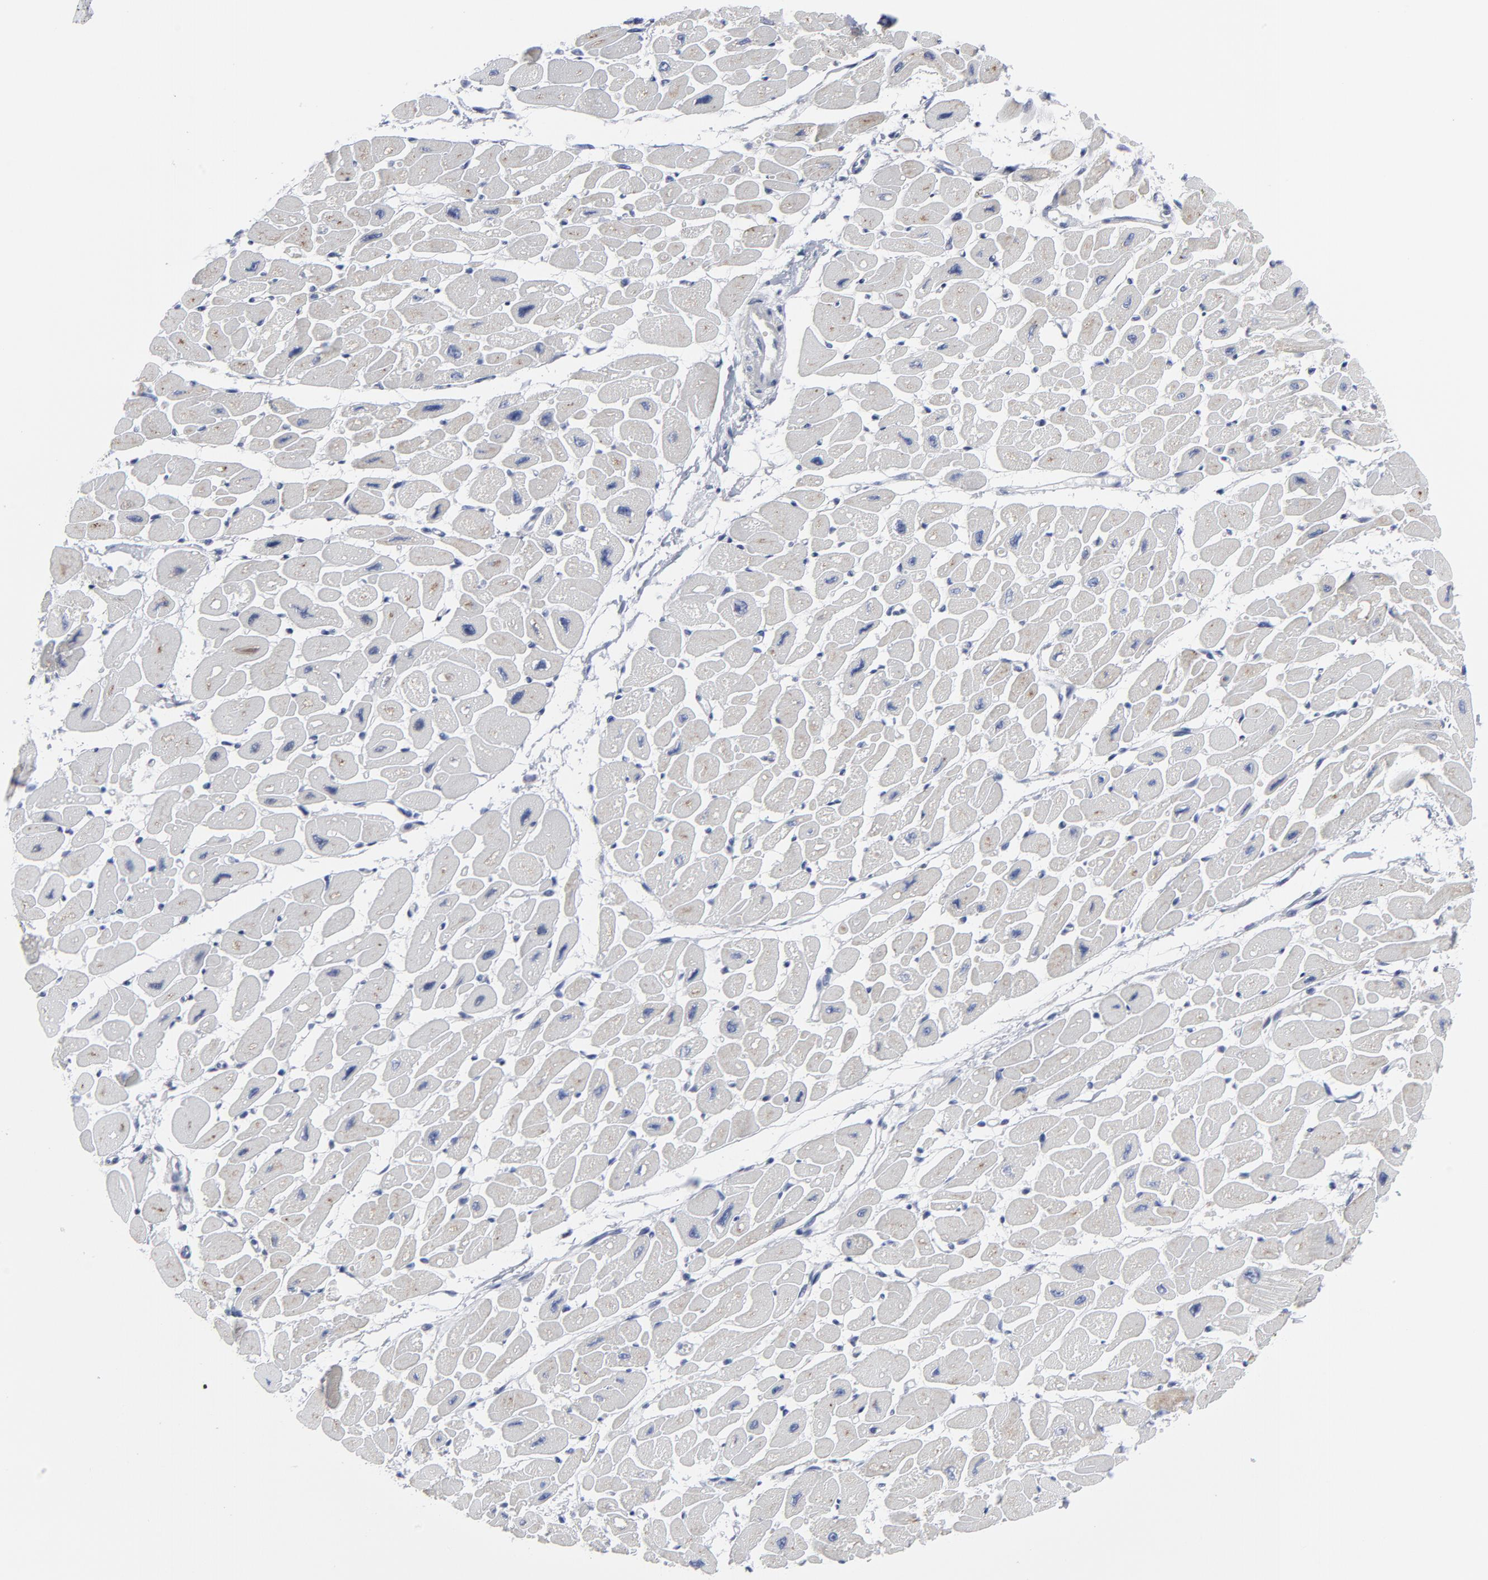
{"staining": {"intensity": "negative", "quantity": "none", "location": "none"}, "tissue": "heart muscle", "cell_type": "Cardiomyocytes", "image_type": "normal", "snomed": [{"axis": "morphology", "description": "Normal tissue, NOS"}, {"axis": "topography", "description": "Heart"}], "caption": "DAB (3,3'-diaminobenzidine) immunohistochemical staining of benign heart muscle shows no significant expression in cardiomyocytes.", "gene": "TXNRD2", "patient": {"sex": "female", "age": 54}}